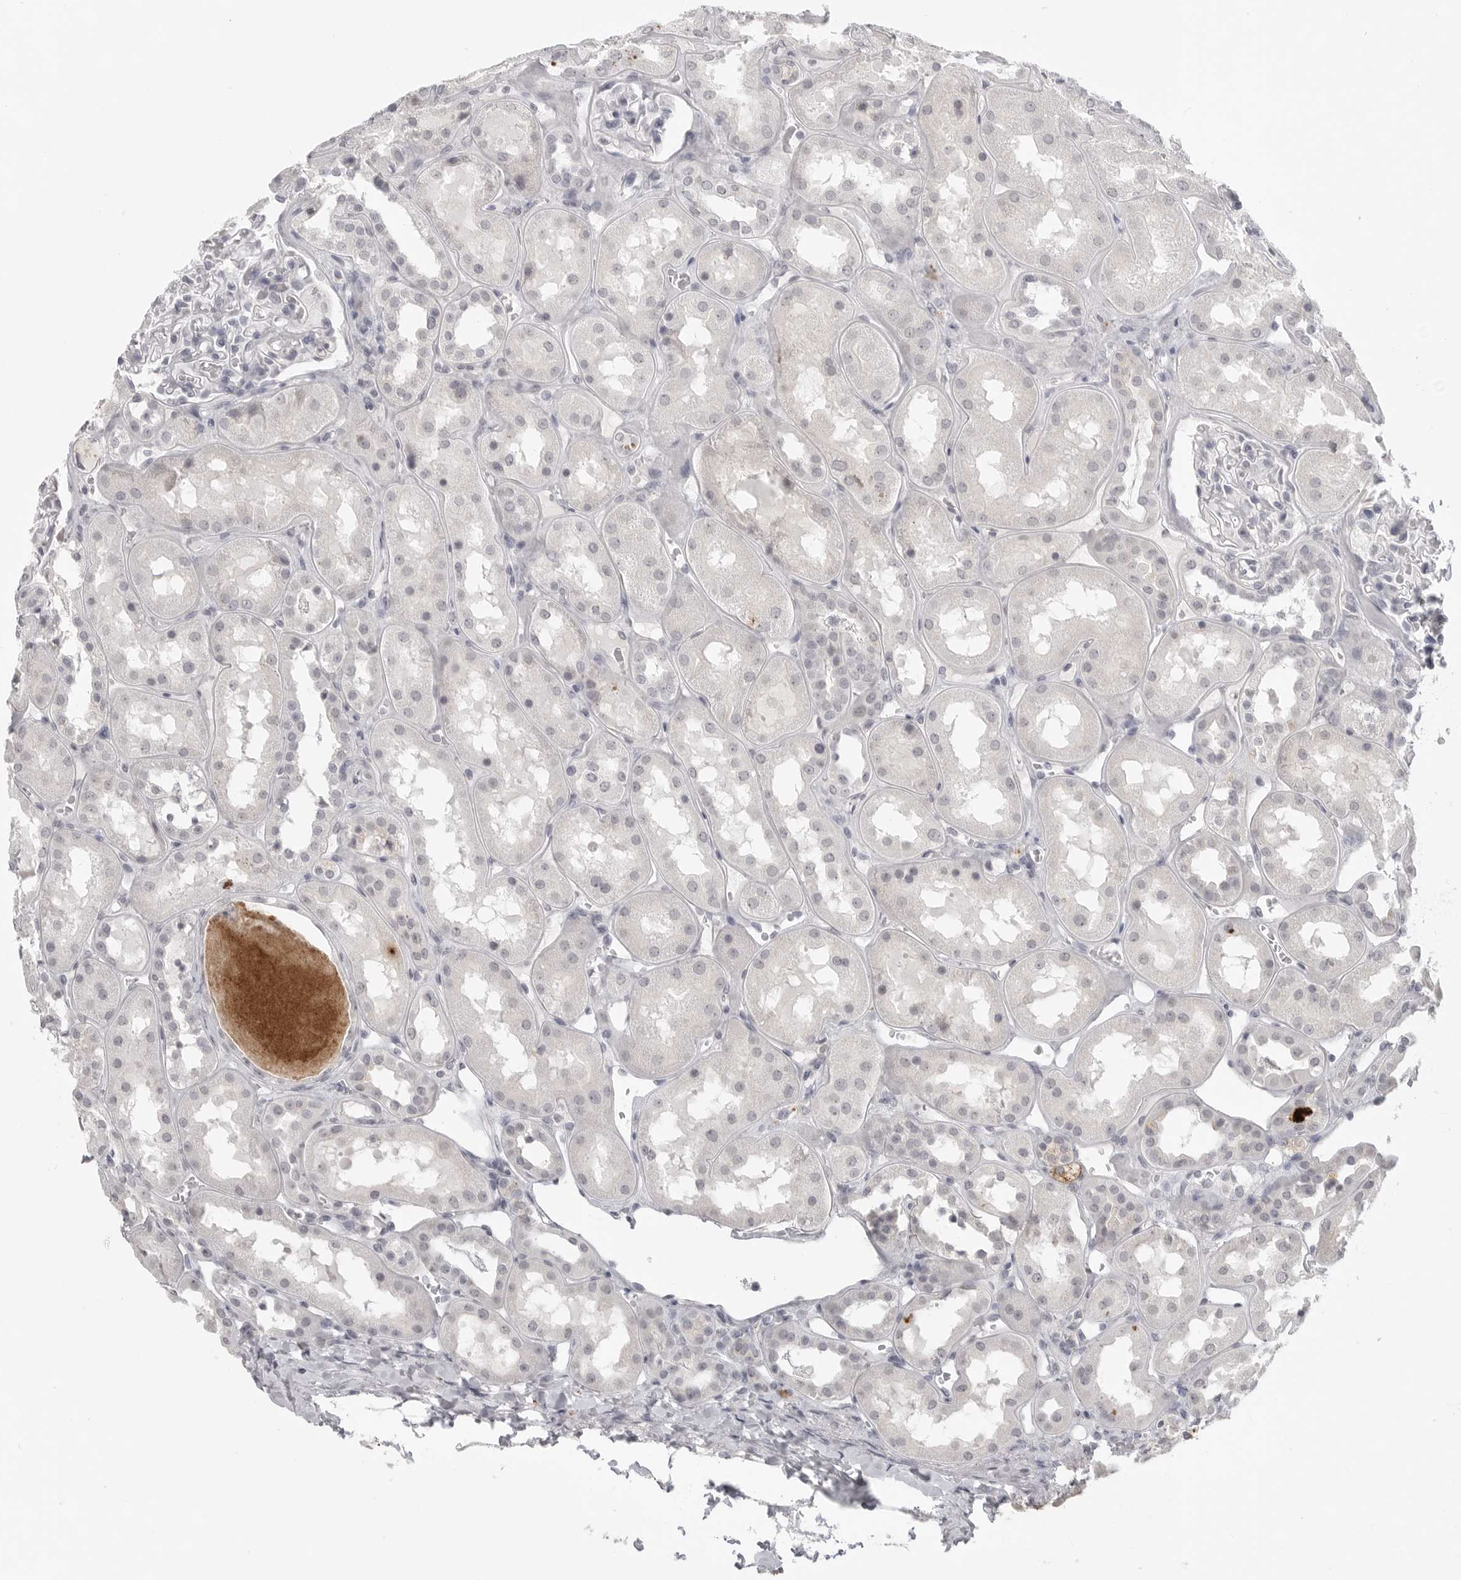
{"staining": {"intensity": "negative", "quantity": "none", "location": "none"}, "tissue": "kidney", "cell_type": "Cells in glomeruli", "image_type": "normal", "snomed": [{"axis": "morphology", "description": "Normal tissue, NOS"}, {"axis": "topography", "description": "Kidney"}], "caption": "Micrograph shows no significant protein positivity in cells in glomeruli of normal kidney.", "gene": "PRSS1", "patient": {"sex": "male", "age": 70}}